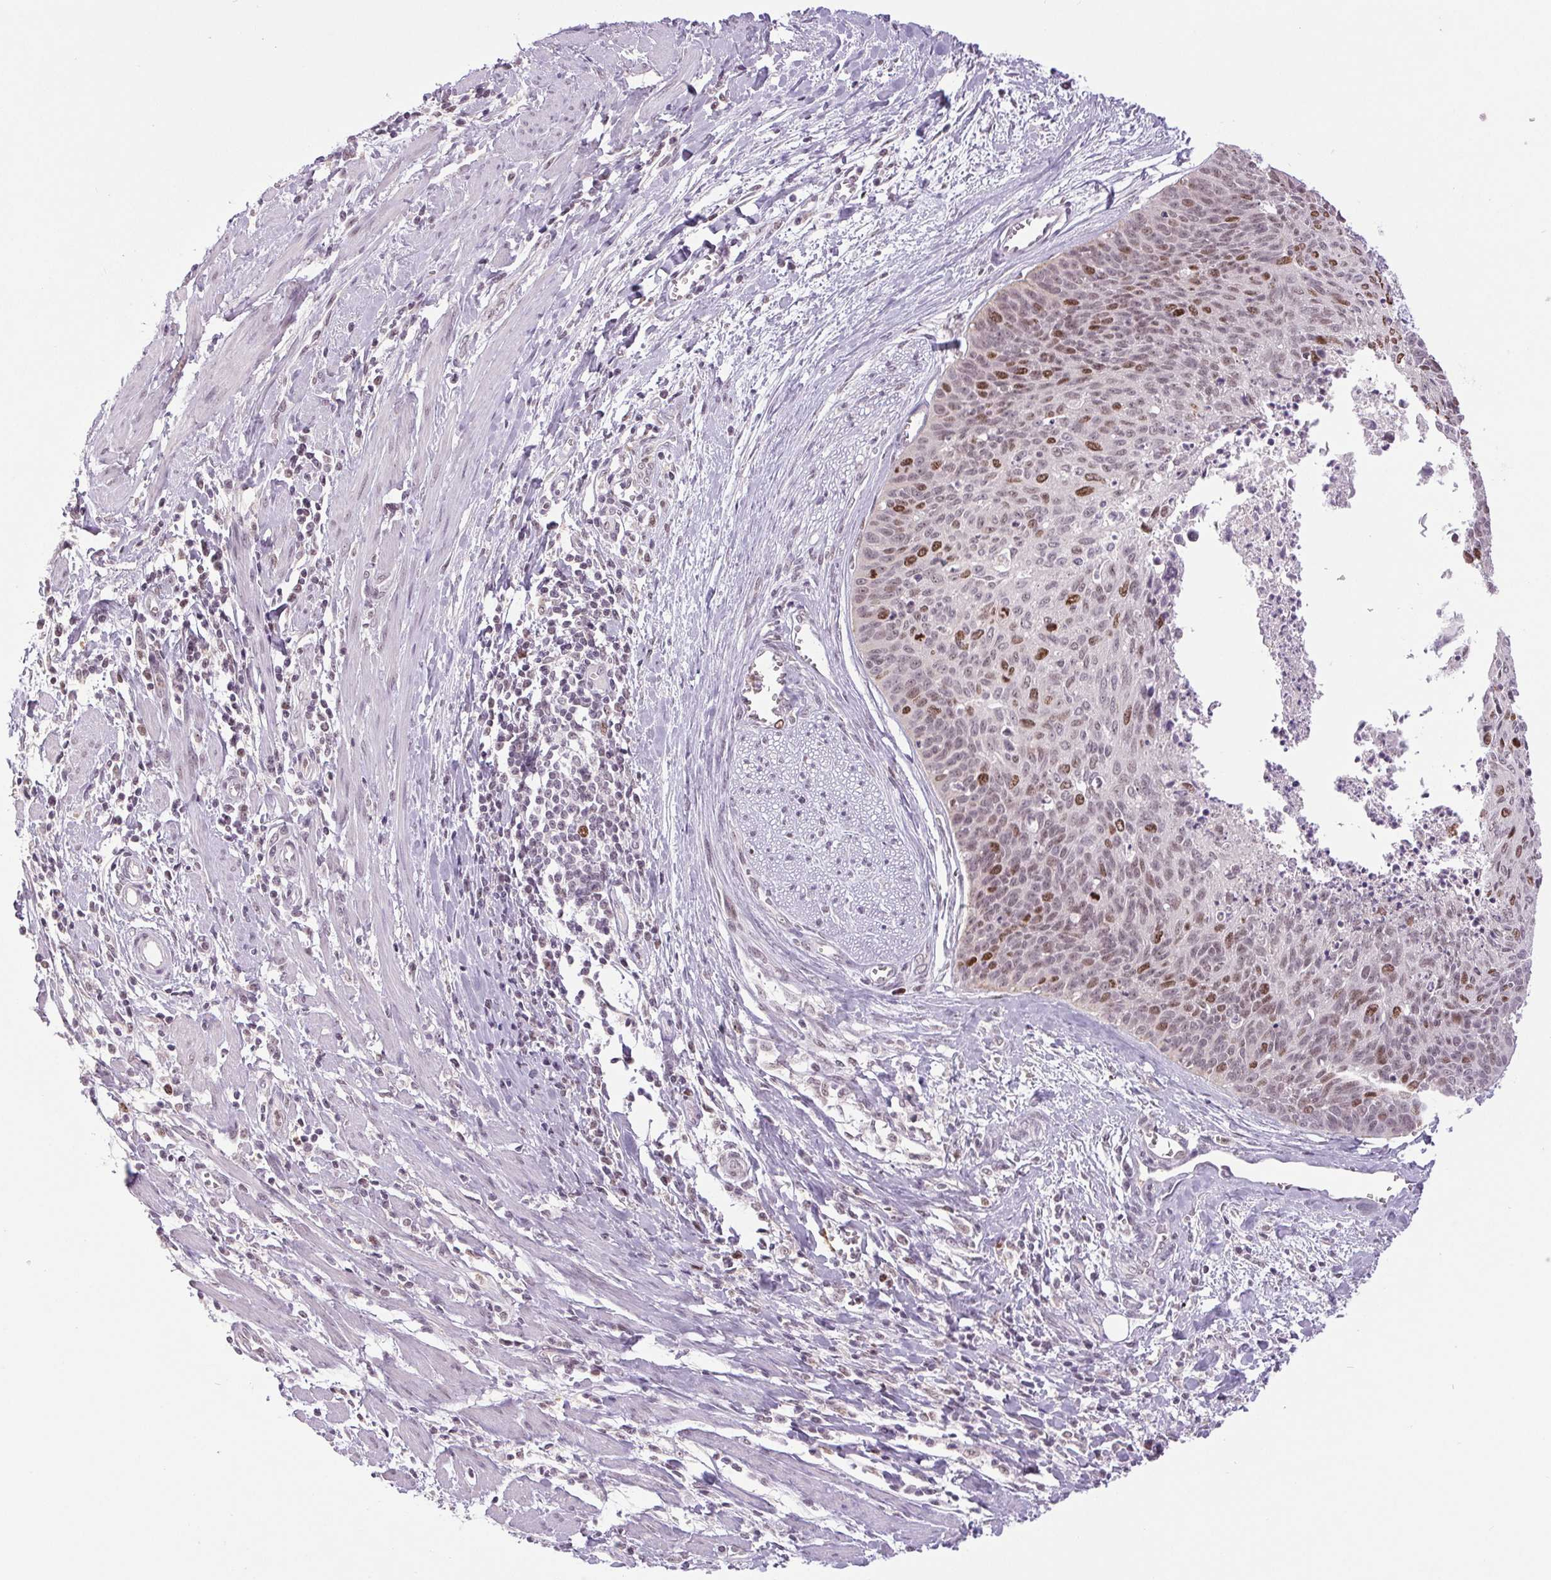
{"staining": {"intensity": "strong", "quantity": "<25%", "location": "nuclear"}, "tissue": "cervical cancer", "cell_type": "Tumor cells", "image_type": "cancer", "snomed": [{"axis": "morphology", "description": "Squamous cell carcinoma, NOS"}, {"axis": "topography", "description": "Cervix"}], "caption": "This image displays IHC staining of cervical cancer, with medium strong nuclear staining in approximately <25% of tumor cells.", "gene": "SMIM6", "patient": {"sex": "female", "age": 55}}